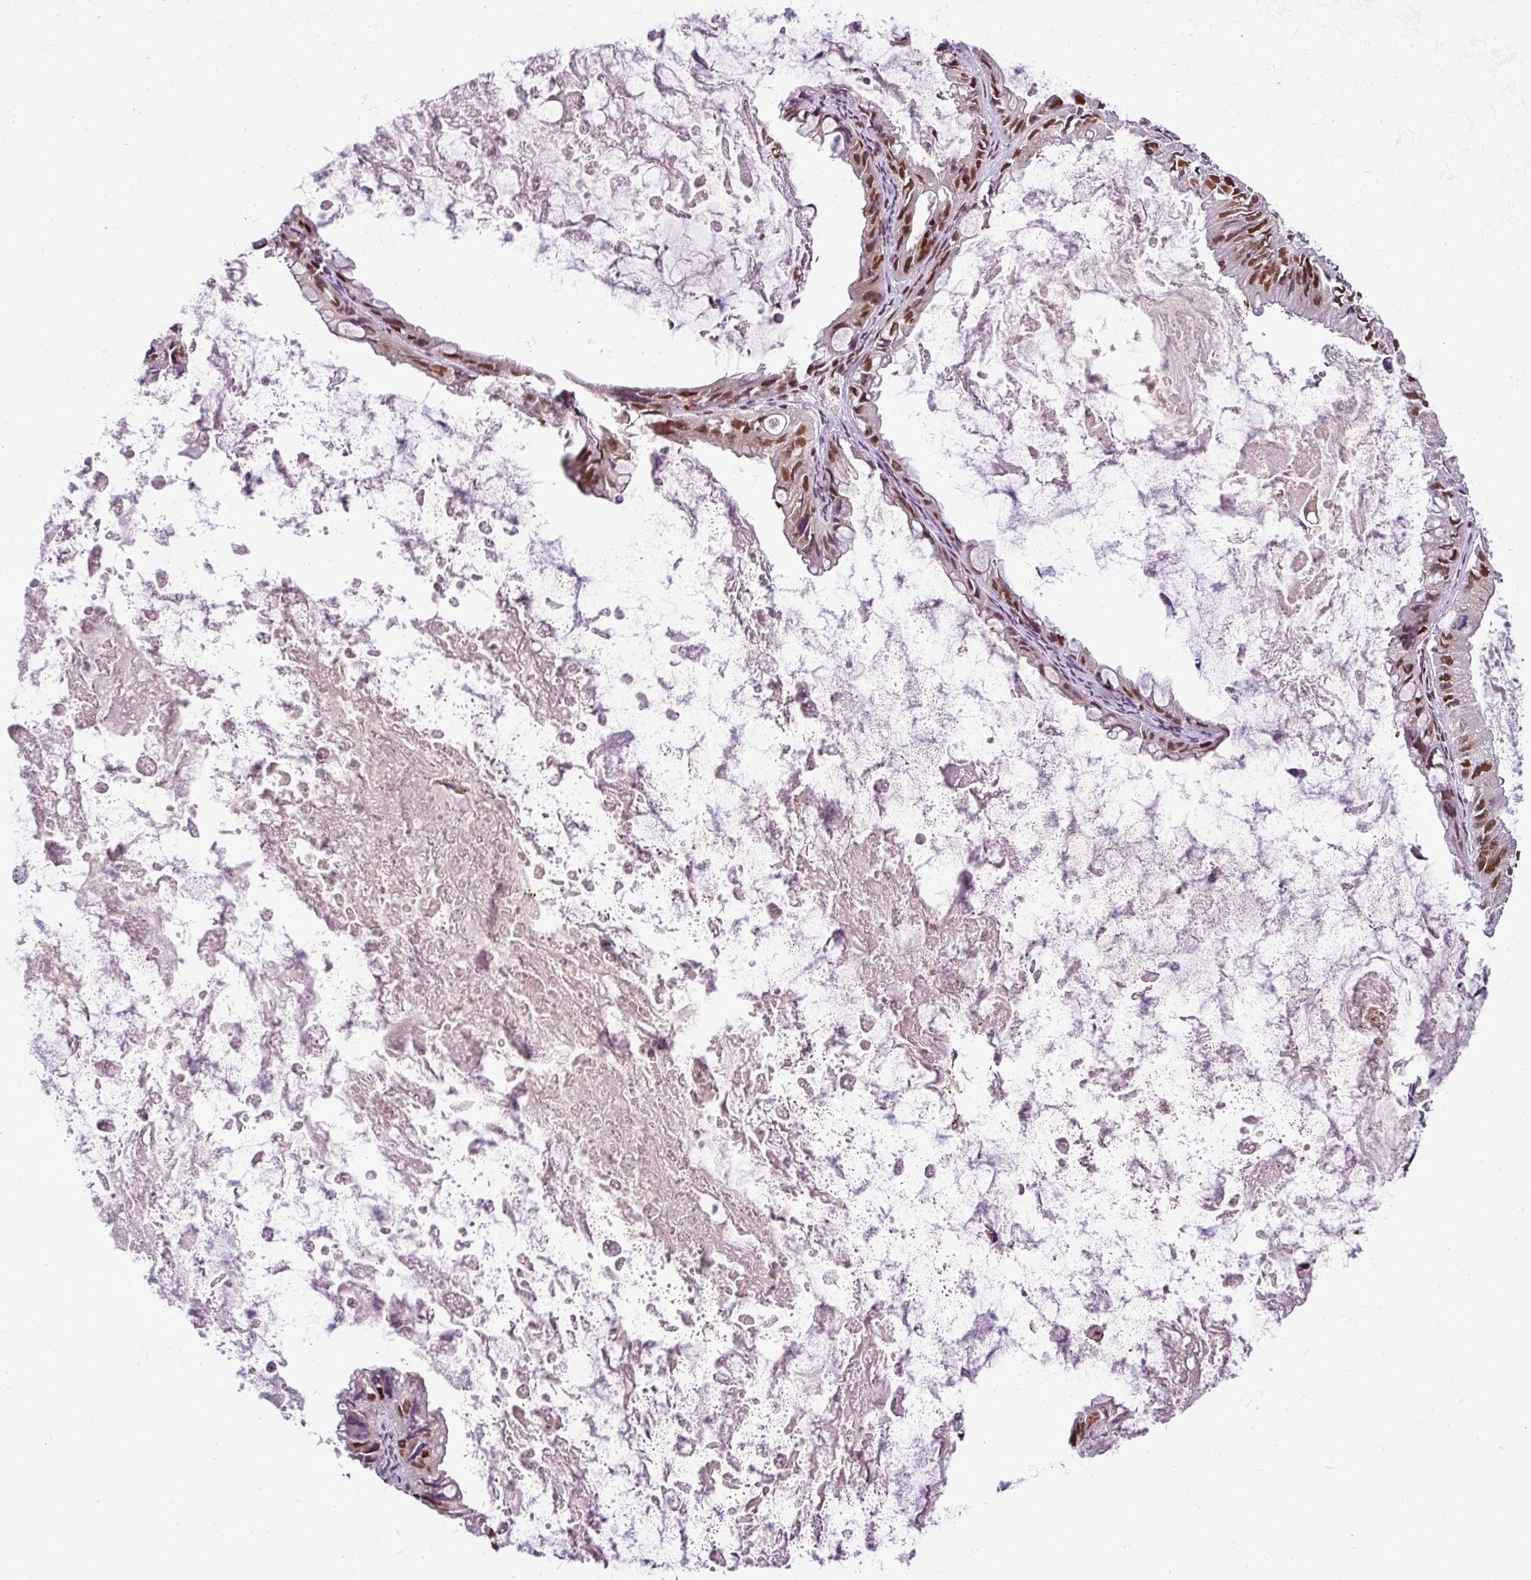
{"staining": {"intensity": "moderate", "quantity": ">75%", "location": "nuclear"}, "tissue": "ovarian cancer", "cell_type": "Tumor cells", "image_type": "cancer", "snomed": [{"axis": "morphology", "description": "Cystadenocarcinoma, mucinous, NOS"}, {"axis": "topography", "description": "Ovary"}], "caption": "This is a photomicrograph of immunohistochemistry staining of ovarian cancer, which shows moderate expression in the nuclear of tumor cells.", "gene": "PGAP4", "patient": {"sex": "female", "age": 61}}